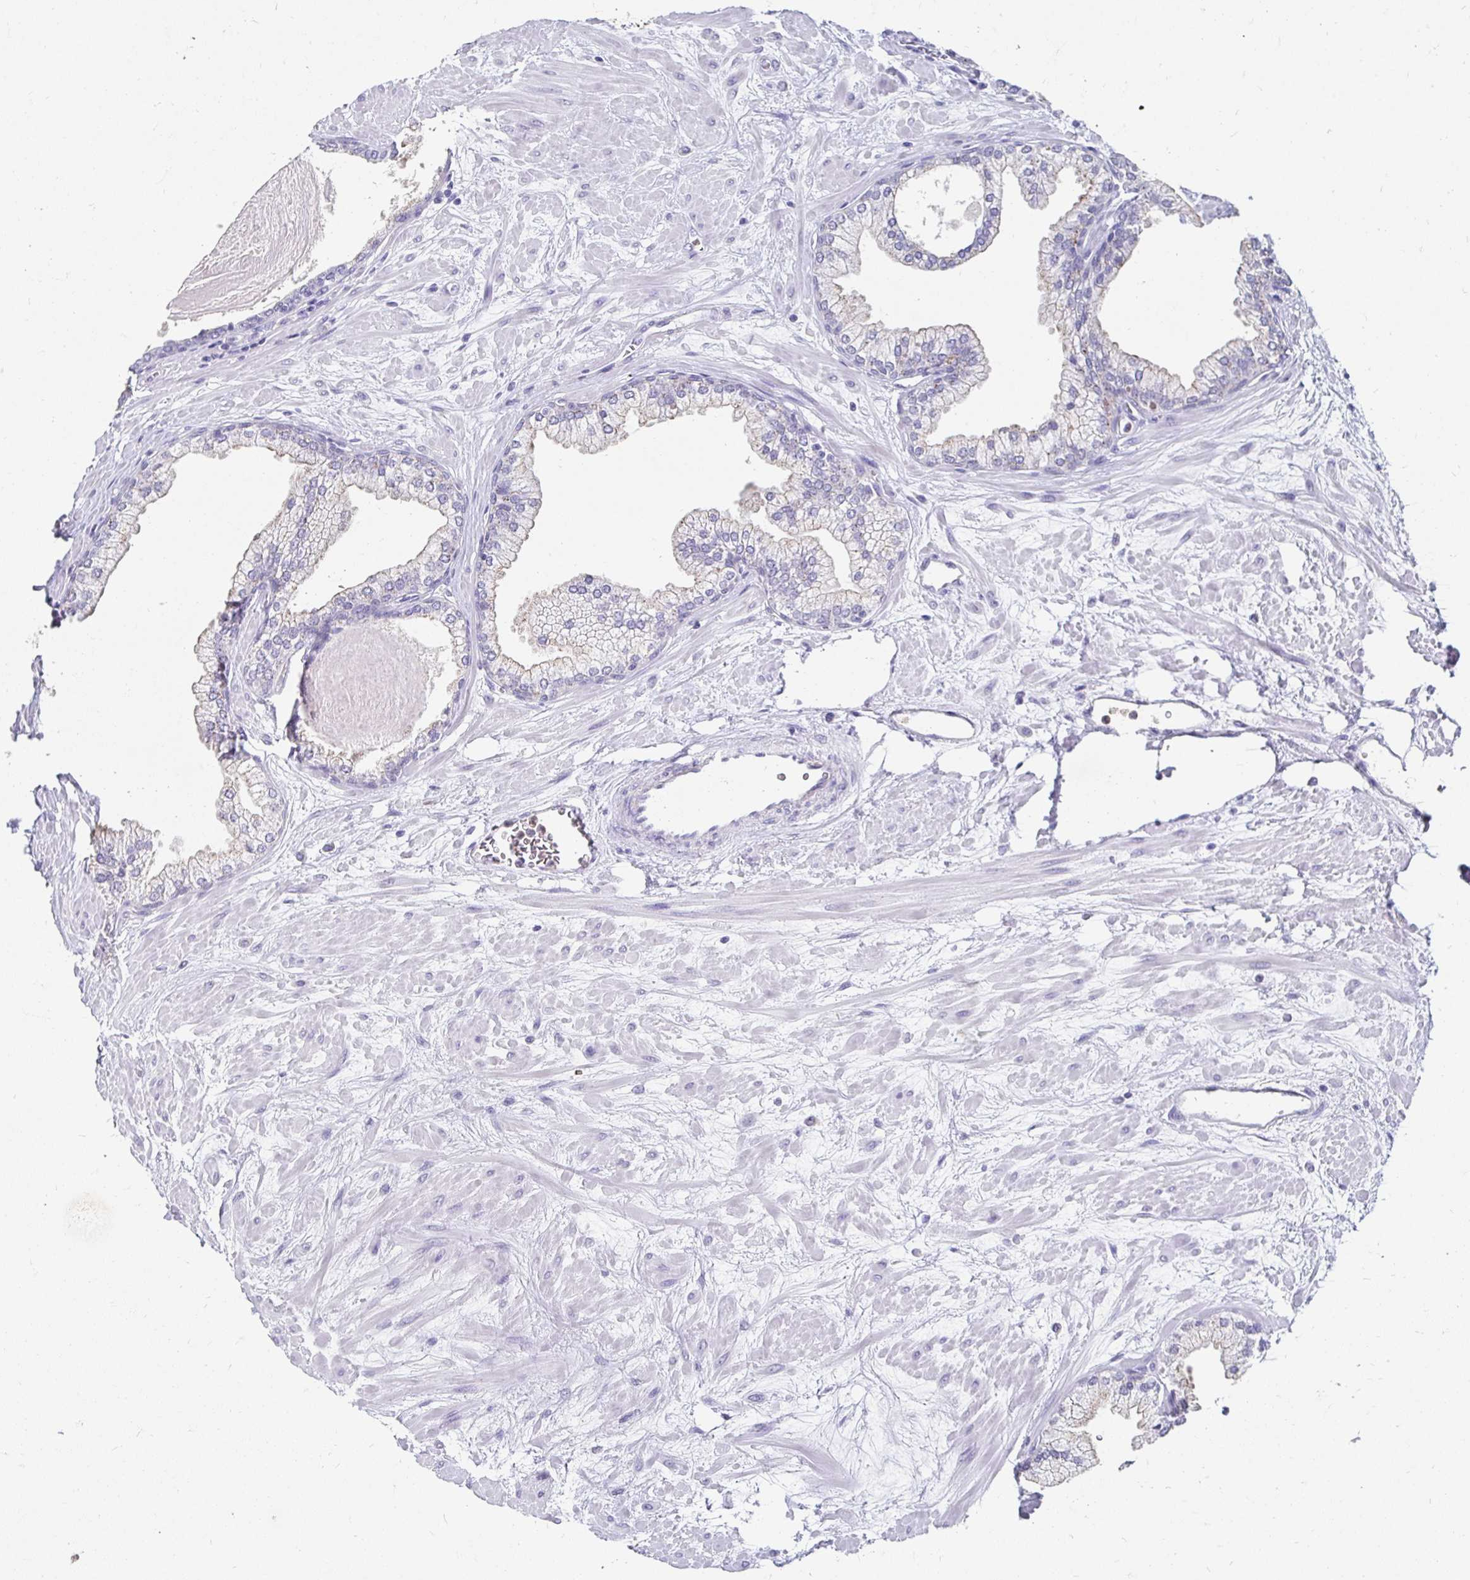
{"staining": {"intensity": "negative", "quantity": "none", "location": "none"}, "tissue": "prostate", "cell_type": "Glandular cells", "image_type": "normal", "snomed": [{"axis": "morphology", "description": "Normal tissue, NOS"}, {"axis": "topography", "description": "Prostate"}, {"axis": "topography", "description": "Peripheral nerve tissue"}], "caption": "Immunohistochemical staining of unremarkable human prostate reveals no significant positivity in glandular cells. (Brightfield microscopy of DAB (3,3'-diaminobenzidine) immunohistochemistry at high magnification).", "gene": "GK2", "patient": {"sex": "male", "age": 61}}